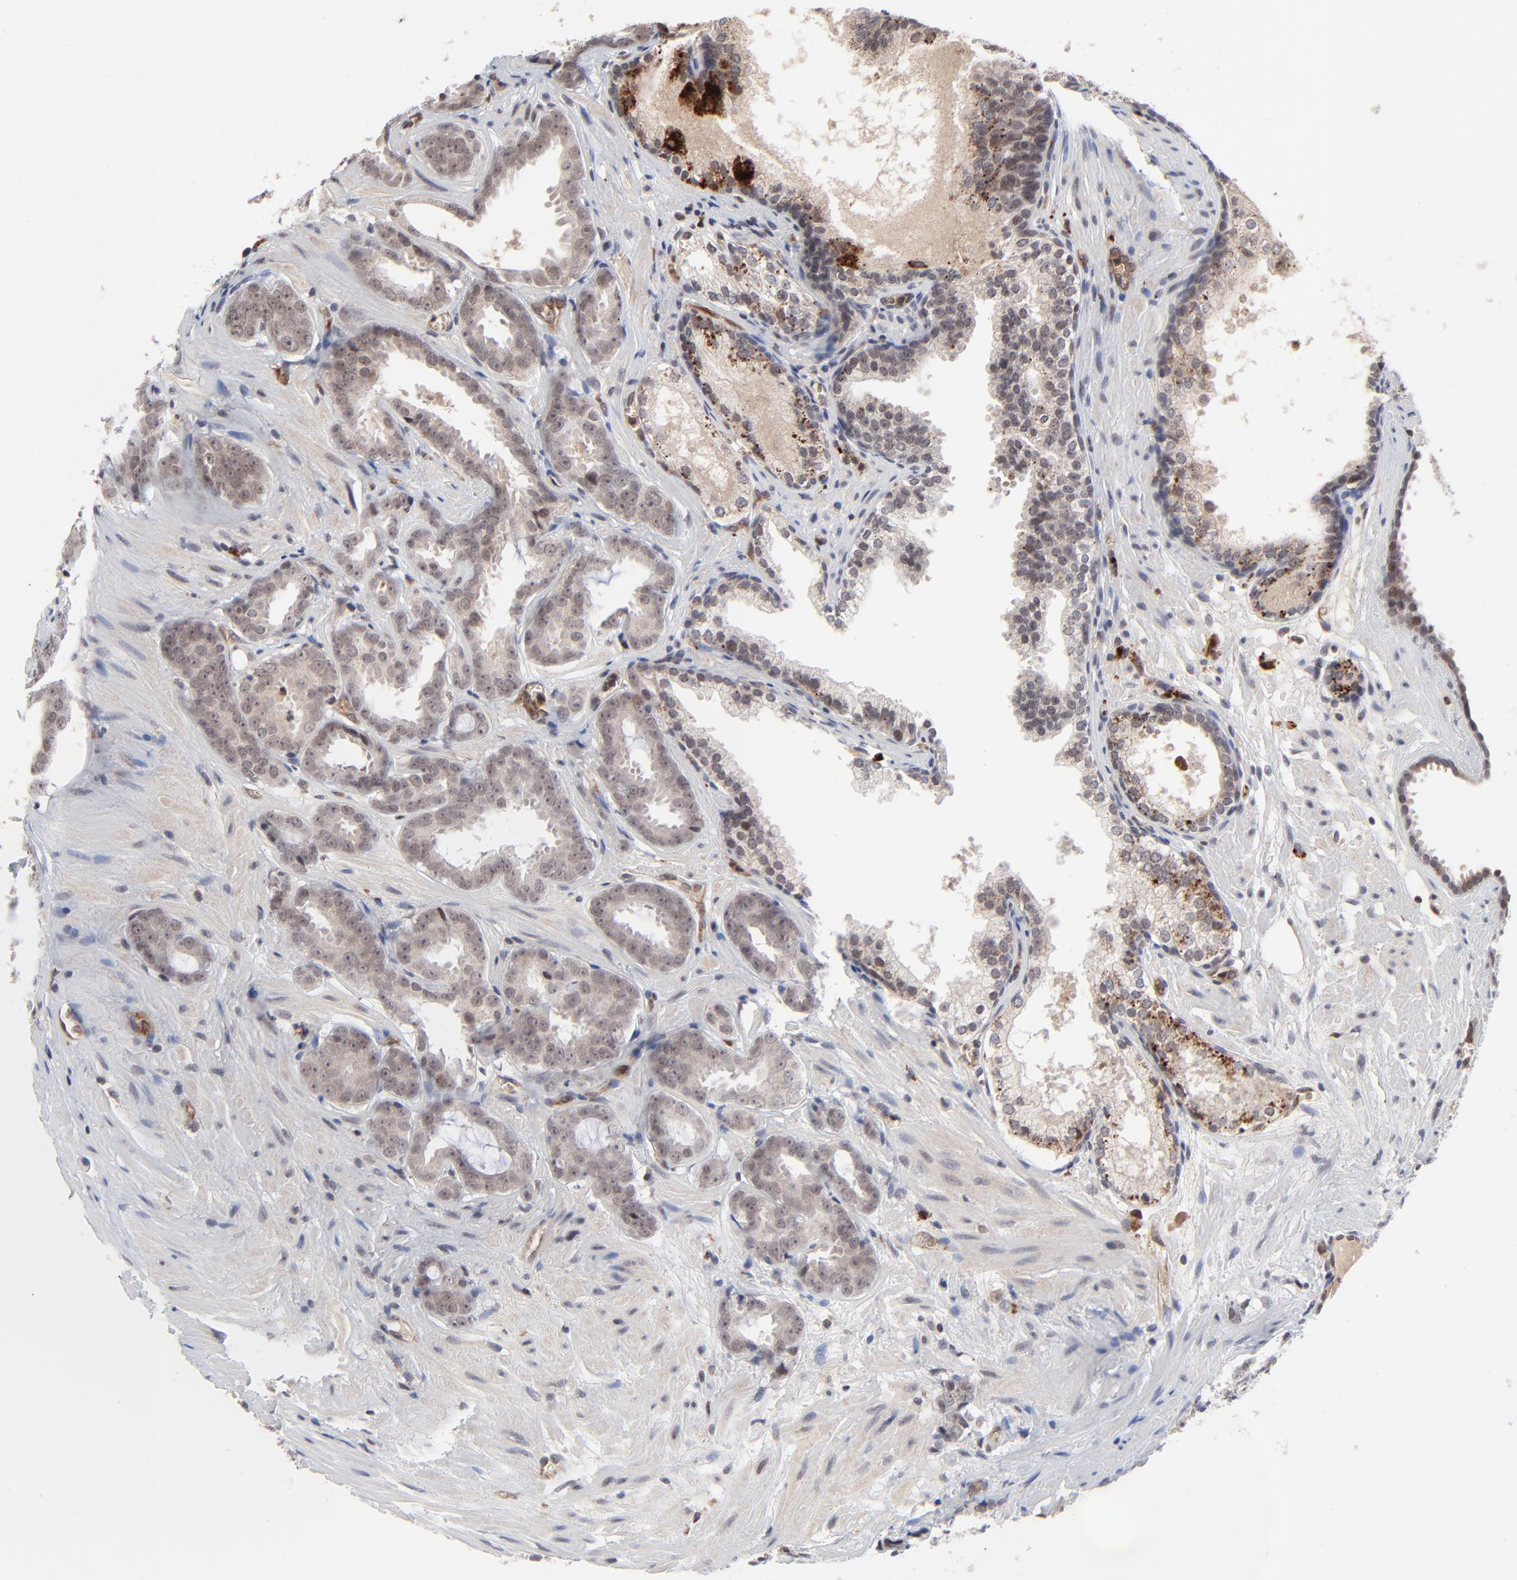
{"staining": {"intensity": "weak", "quantity": ">75%", "location": "cytoplasmic/membranous"}, "tissue": "prostate cancer", "cell_type": "Tumor cells", "image_type": "cancer", "snomed": [{"axis": "morphology", "description": "Adenocarcinoma, Medium grade"}, {"axis": "topography", "description": "Prostate"}], "caption": "Brown immunohistochemical staining in prostate cancer displays weak cytoplasmic/membranous staining in approximately >75% of tumor cells.", "gene": "CASP10", "patient": {"sex": "male", "age": 64}}